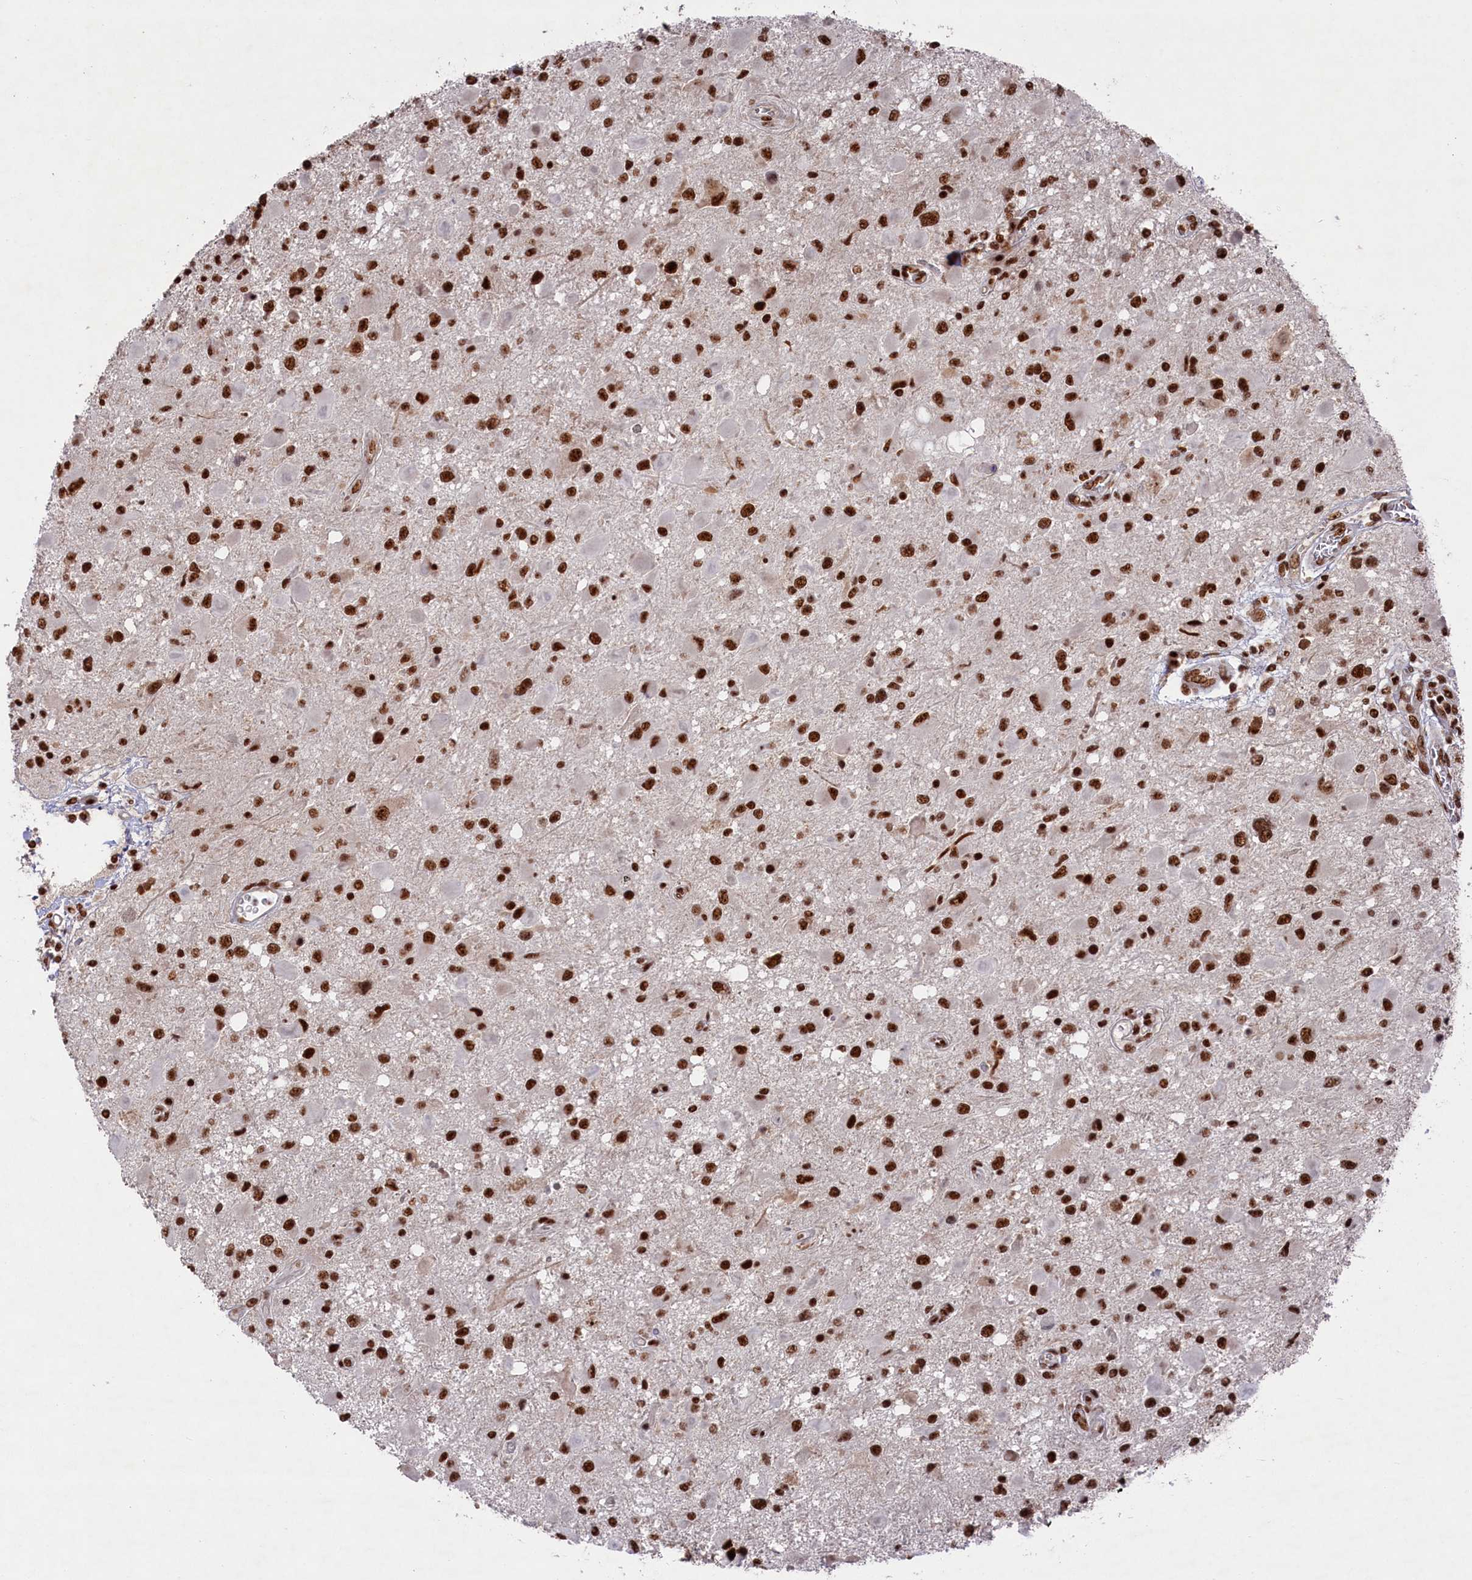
{"staining": {"intensity": "strong", "quantity": ">75%", "location": "nuclear"}, "tissue": "glioma", "cell_type": "Tumor cells", "image_type": "cancer", "snomed": [{"axis": "morphology", "description": "Glioma, malignant, High grade"}, {"axis": "topography", "description": "Brain"}], "caption": "The photomicrograph displays immunohistochemical staining of glioma. There is strong nuclear positivity is present in approximately >75% of tumor cells.", "gene": "PRPF31", "patient": {"sex": "male", "age": 53}}